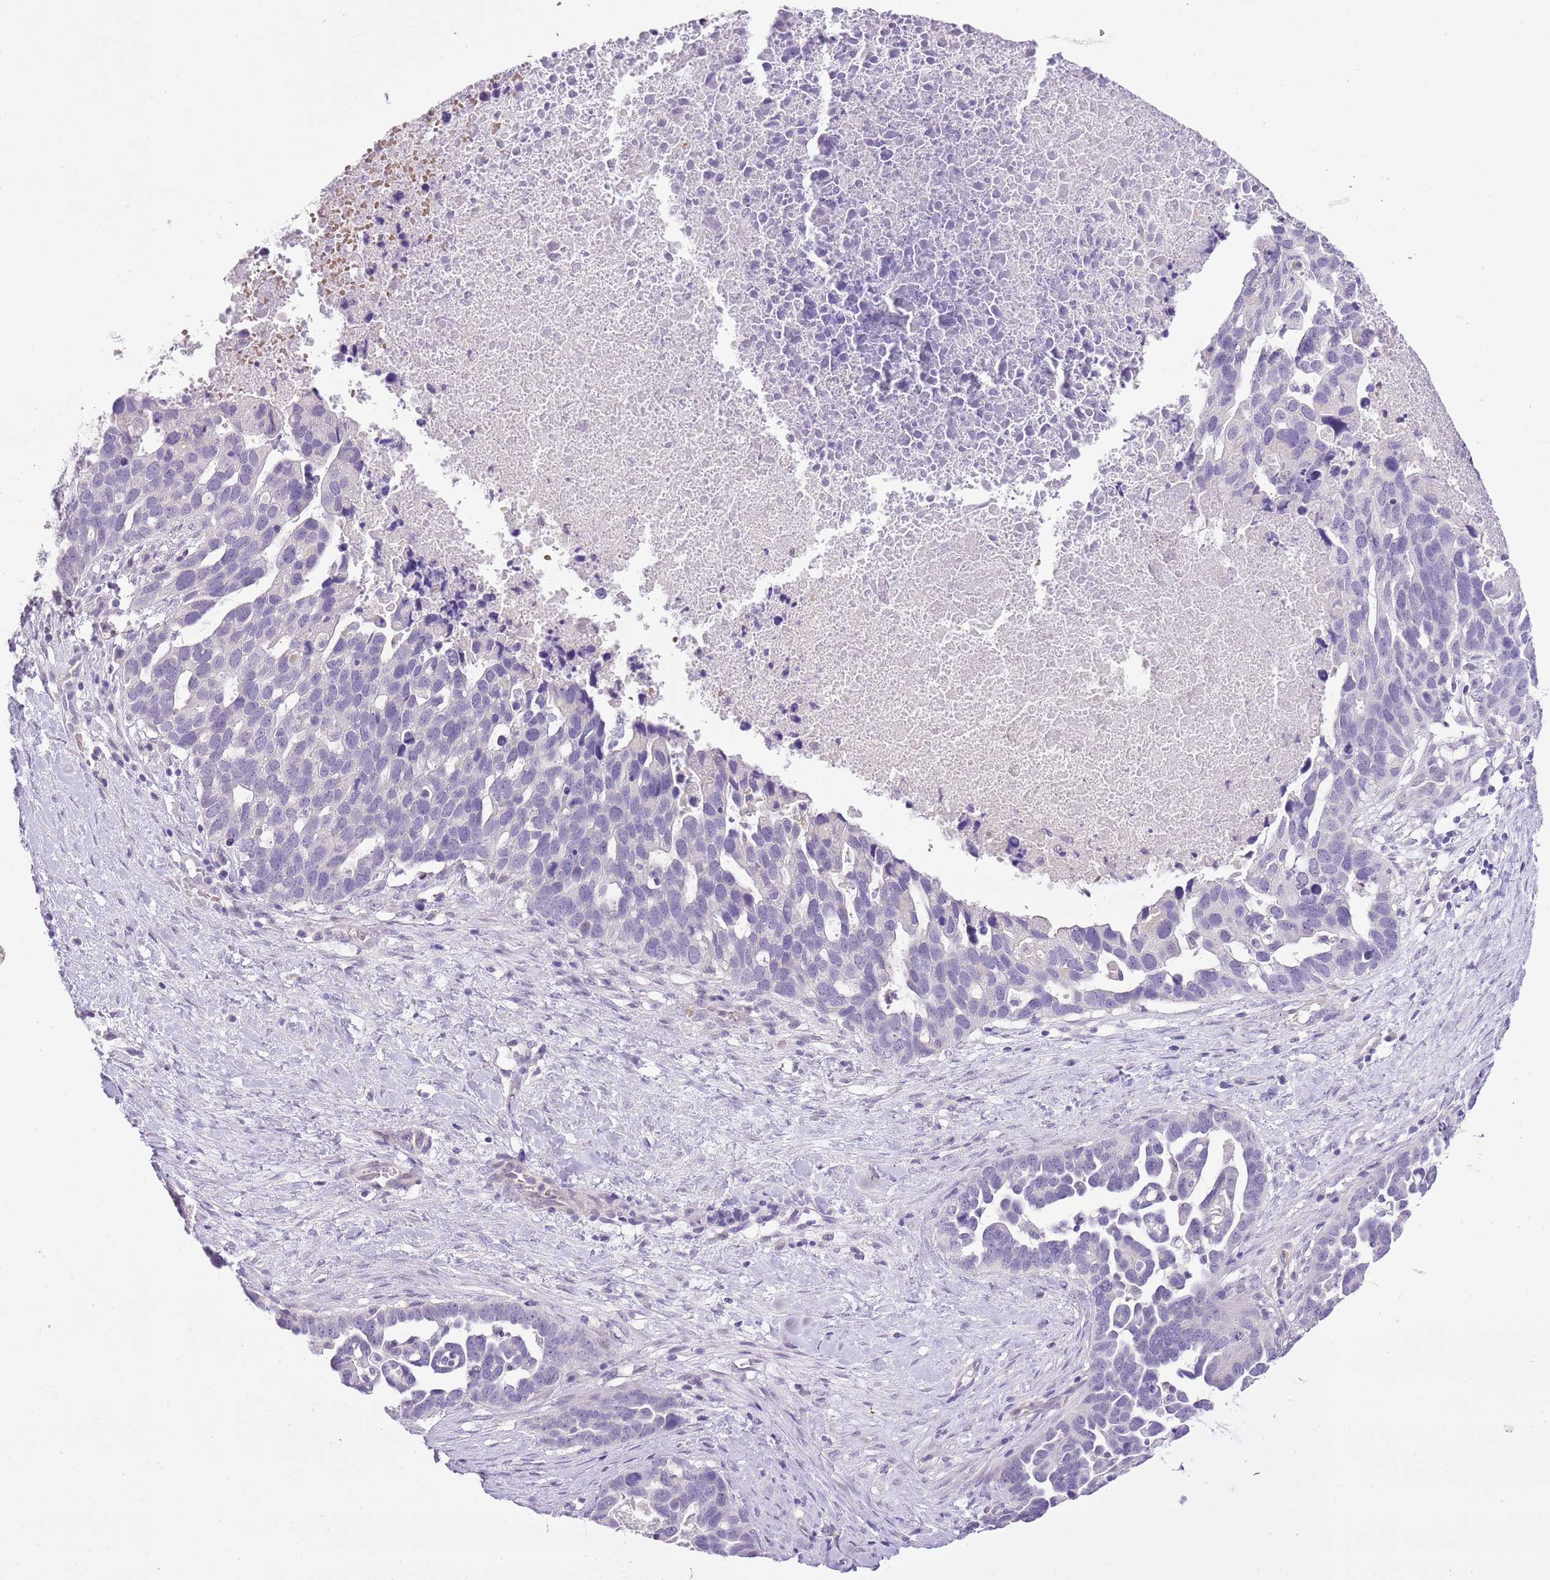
{"staining": {"intensity": "negative", "quantity": "none", "location": "none"}, "tissue": "ovarian cancer", "cell_type": "Tumor cells", "image_type": "cancer", "snomed": [{"axis": "morphology", "description": "Cystadenocarcinoma, serous, NOS"}, {"axis": "topography", "description": "Ovary"}], "caption": "This is a histopathology image of immunohistochemistry staining of ovarian cancer, which shows no expression in tumor cells.", "gene": "XPO7", "patient": {"sex": "female", "age": 54}}